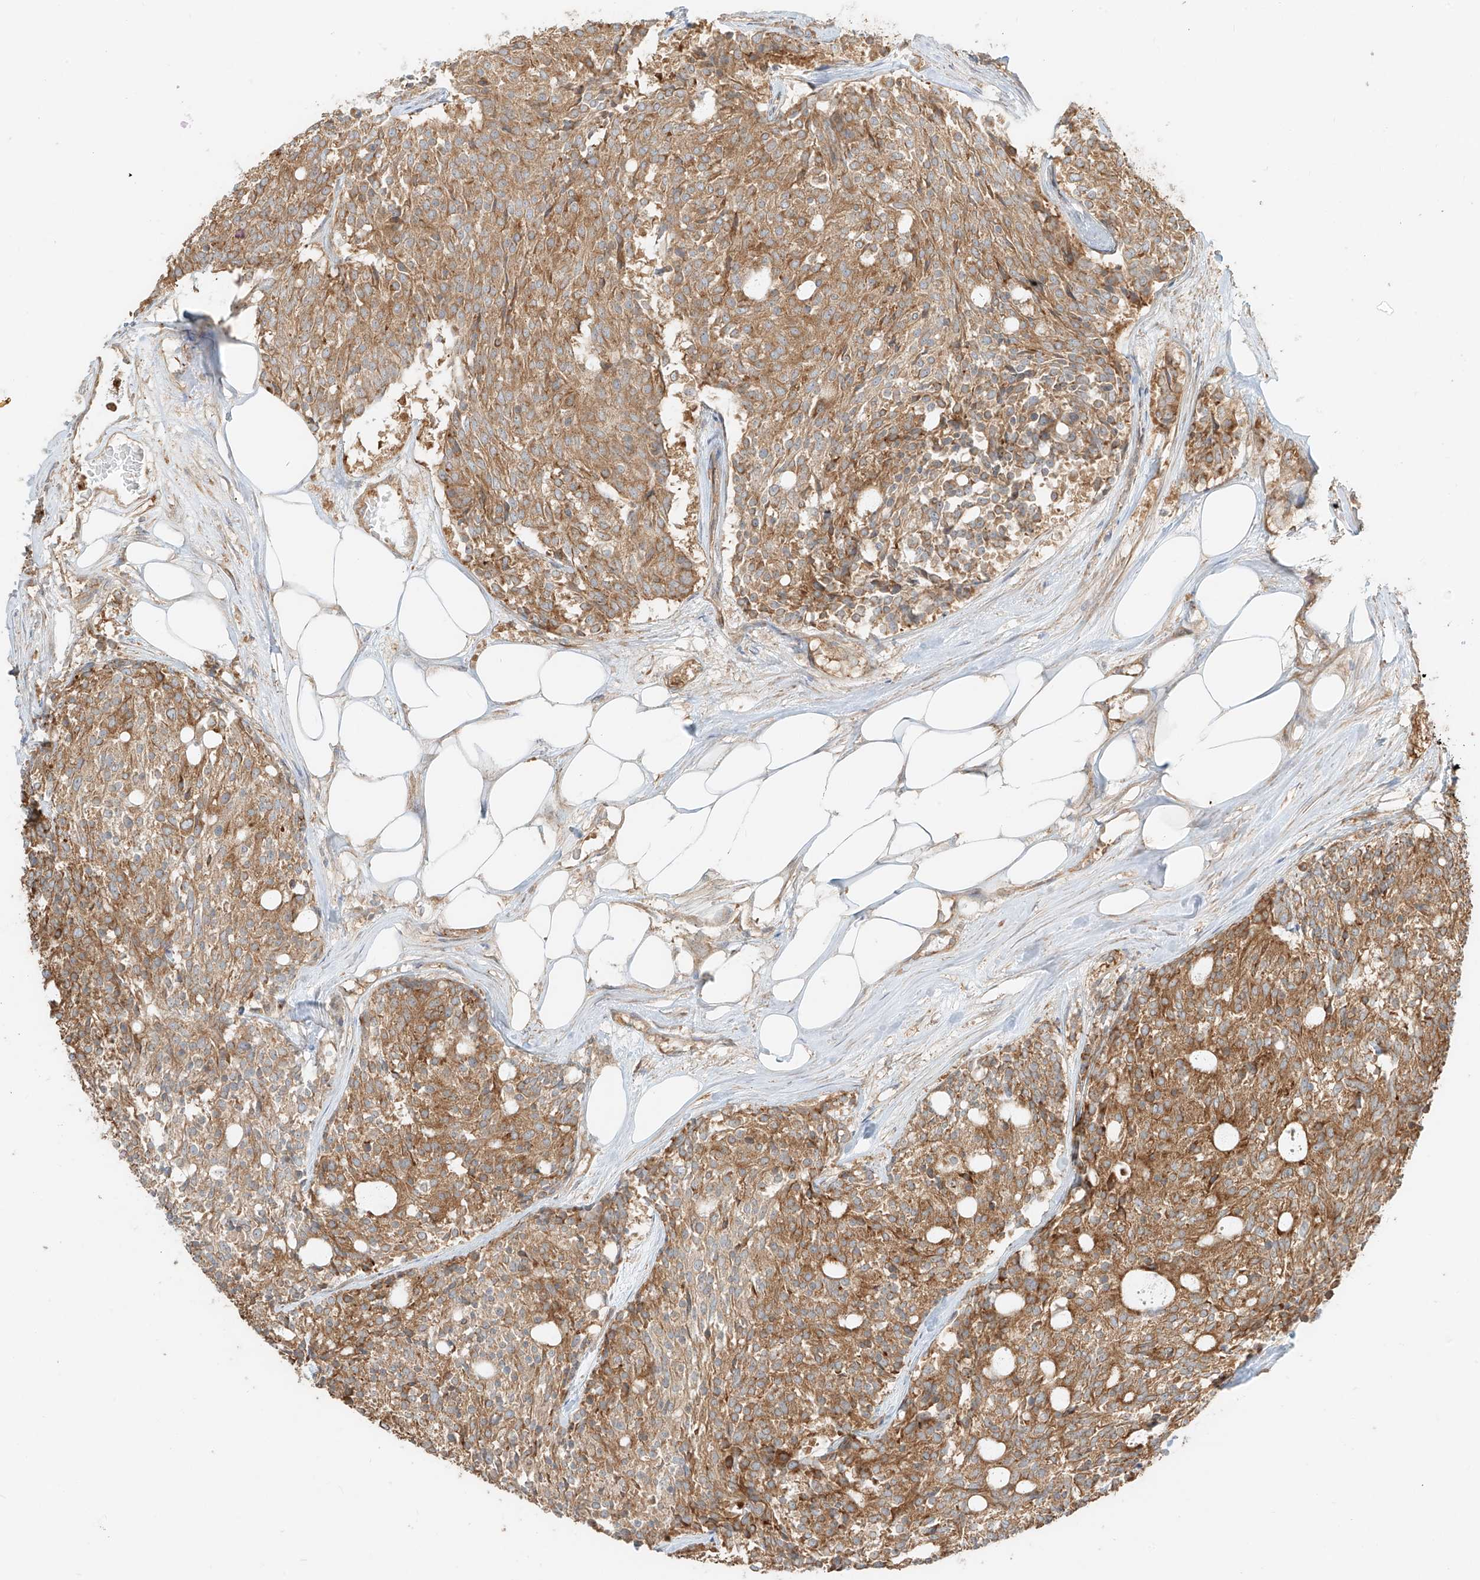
{"staining": {"intensity": "moderate", "quantity": ">75%", "location": "cytoplasmic/membranous"}, "tissue": "carcinoid", "cell_type": "Tumor cells", "image_type": "cancer", "snomed": [{"axis": "morphology", "description": "Carcinoid, malignant, NOS"}, {"axis": "topography", "description": "Pancreas"}], "caption": "IHC (DAB) staining of carcinoid demonstrates moderate cytoplasmic/membranous protein staining in about >75% of tumor cells. The staining was performed using DAB (3,3'-diaminobenzidine) to visualize the protein expression in brown, while the nuclei were stained in blue with hematoxylin (Magnification: 20x).", "gene": "CCDC115", "patient": {"sex": "female", "age": 54}}